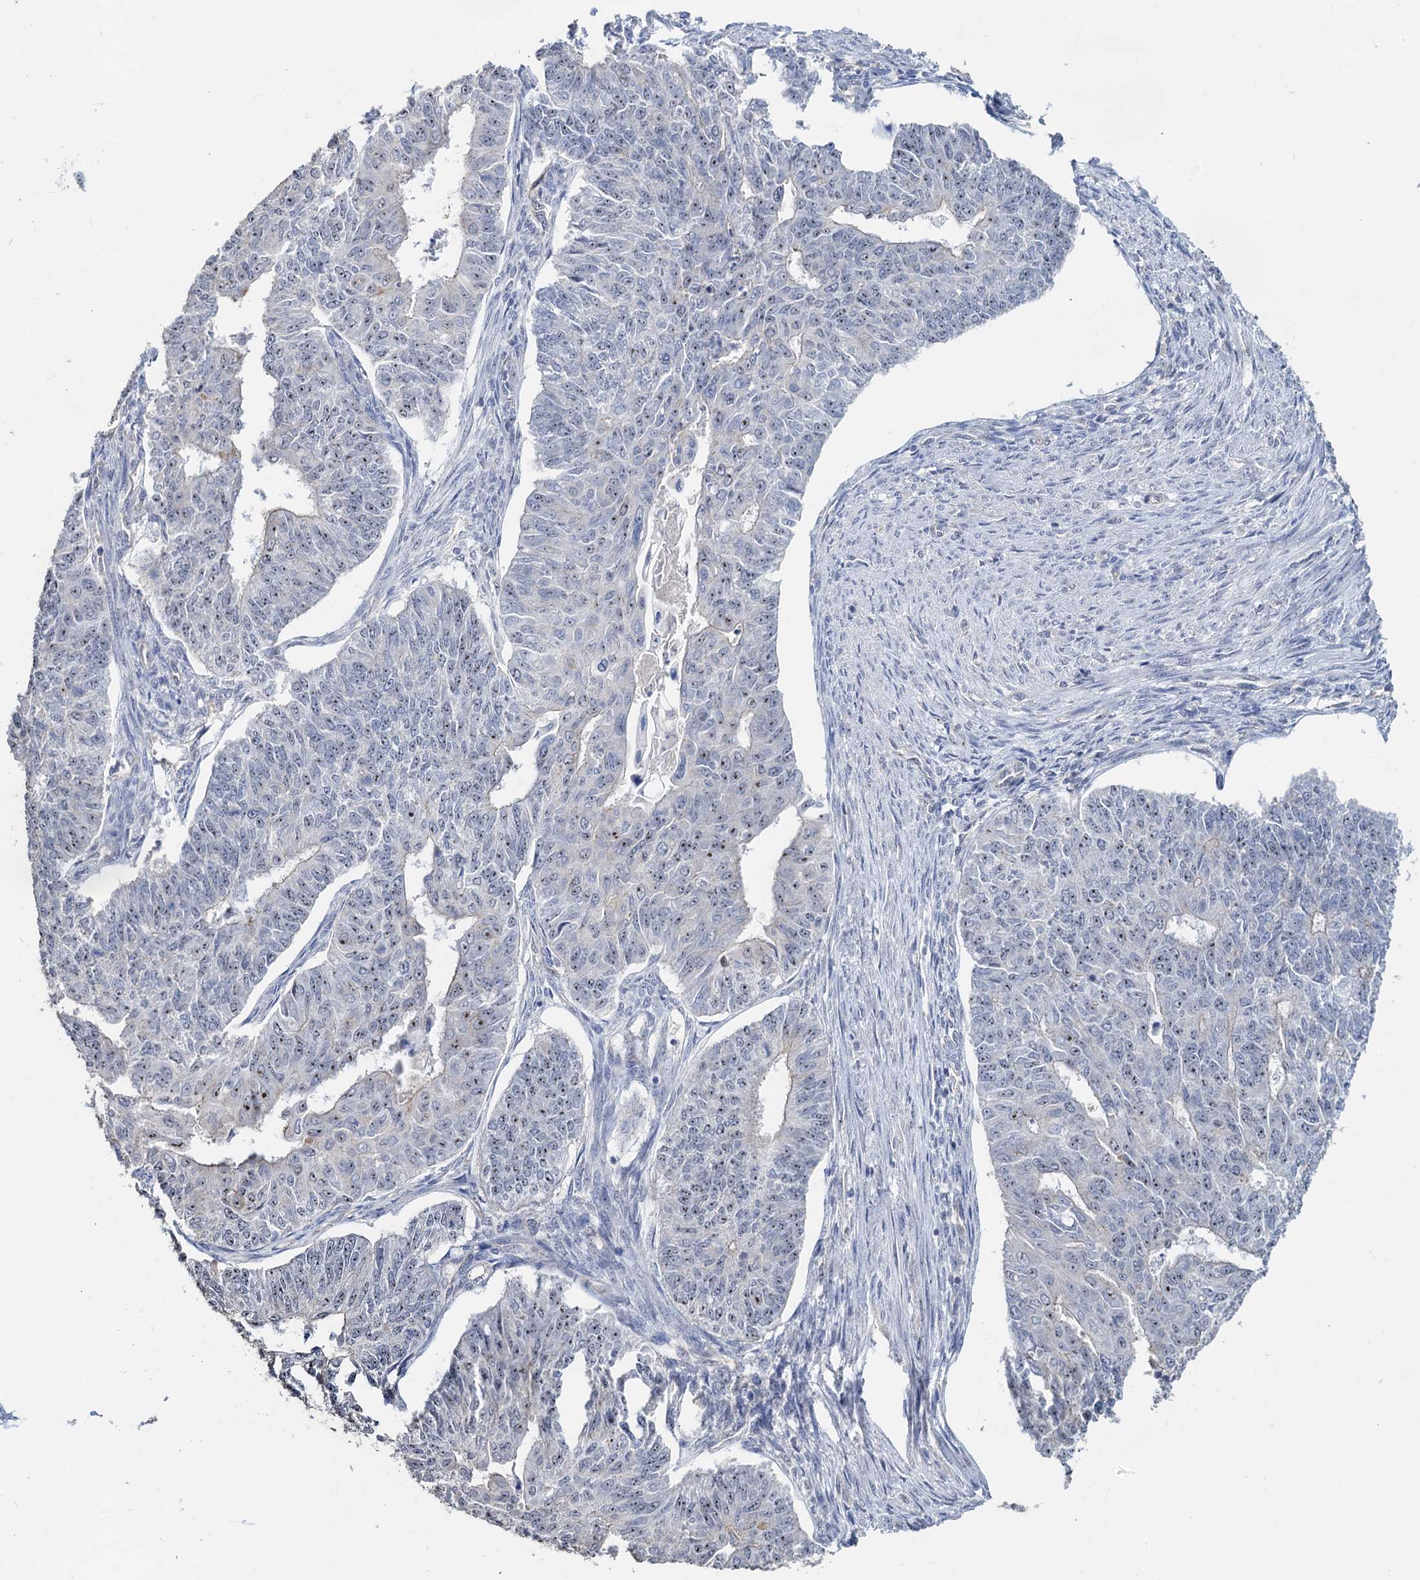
{"staining": {"intensity": "weak", "quantity": "25%-75%", "location": "nuclear"}, "tissue": "endometrial cancer", "cell_type": "Tumor cells", "image_type": "cancer", "snomed": [{"axis": "morphology", "description": "Adenocarcinoma, NOS"}, {"axis": "topography", "description": "Endometrium"}], "caption": "Approximately 25%-75% of tumor cells in endometrial cancer (adenocarcinoma) display weak nuclear protein expression as visualized by brown immunohistochemical staining.", "gene": "C2CD3", "patient": {"sex": "female", "age": 32}}